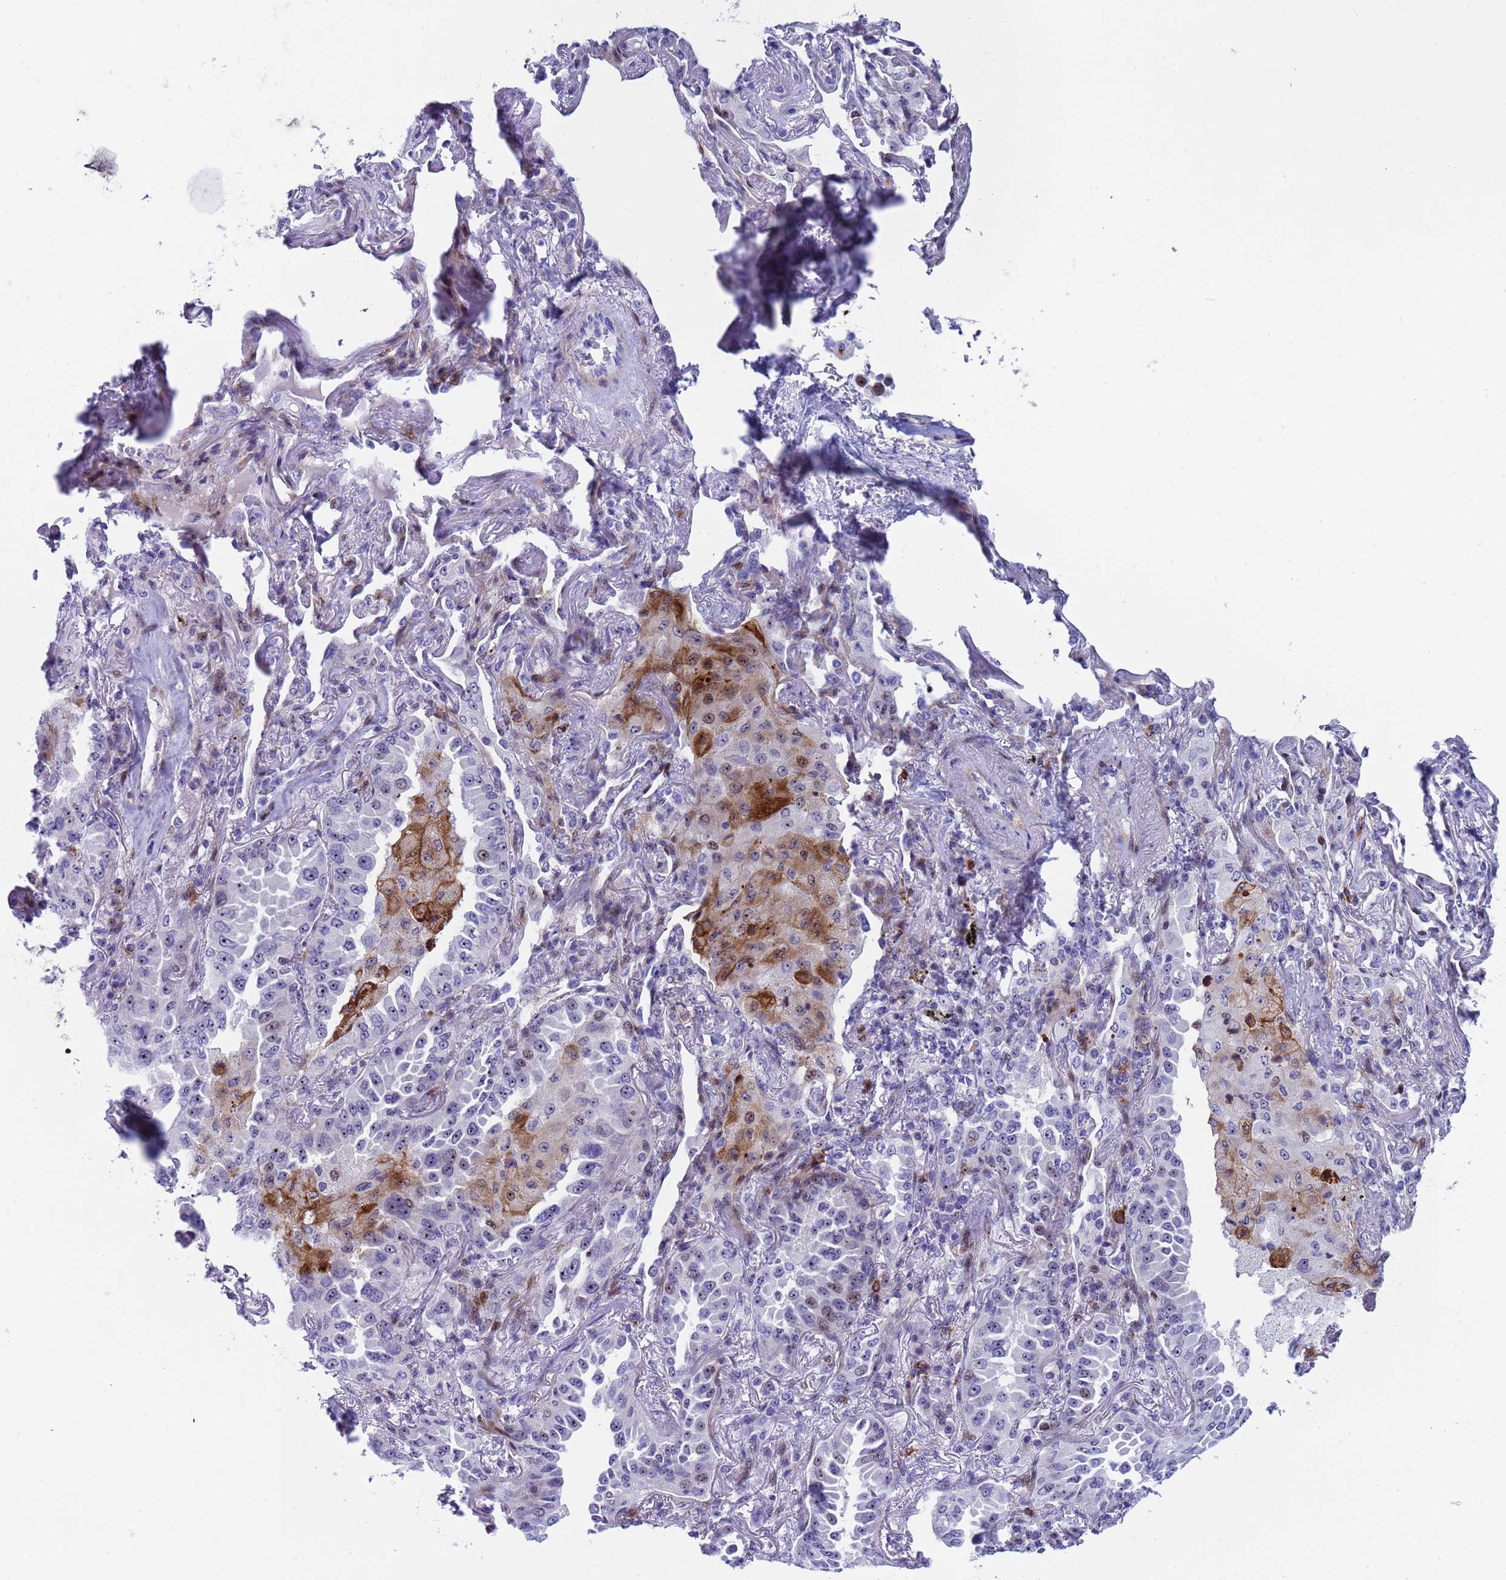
{"staining": {"intensity": "moderate", "quantity": "<25%", "location": "cytoplasmic/membranous,nuclear"}, "tissue": "lung cancer", "cell_type": "Tumor cells", "image_type": "cancer", "snomed": [{"axis": "morphology", "description": "Adenocarcinoma, NOS"}, {"axis": "topography", "description": "Lung"}], "caption": "Immunohistochemical staining of human adenocarcinoma (lung) reveals low levels of moderate cytoplasmic/membranous and nuclear protein staining in about <25% of tumor cells.", "gene": "POP5", "patient": {"sex": "female", "age": 69}}